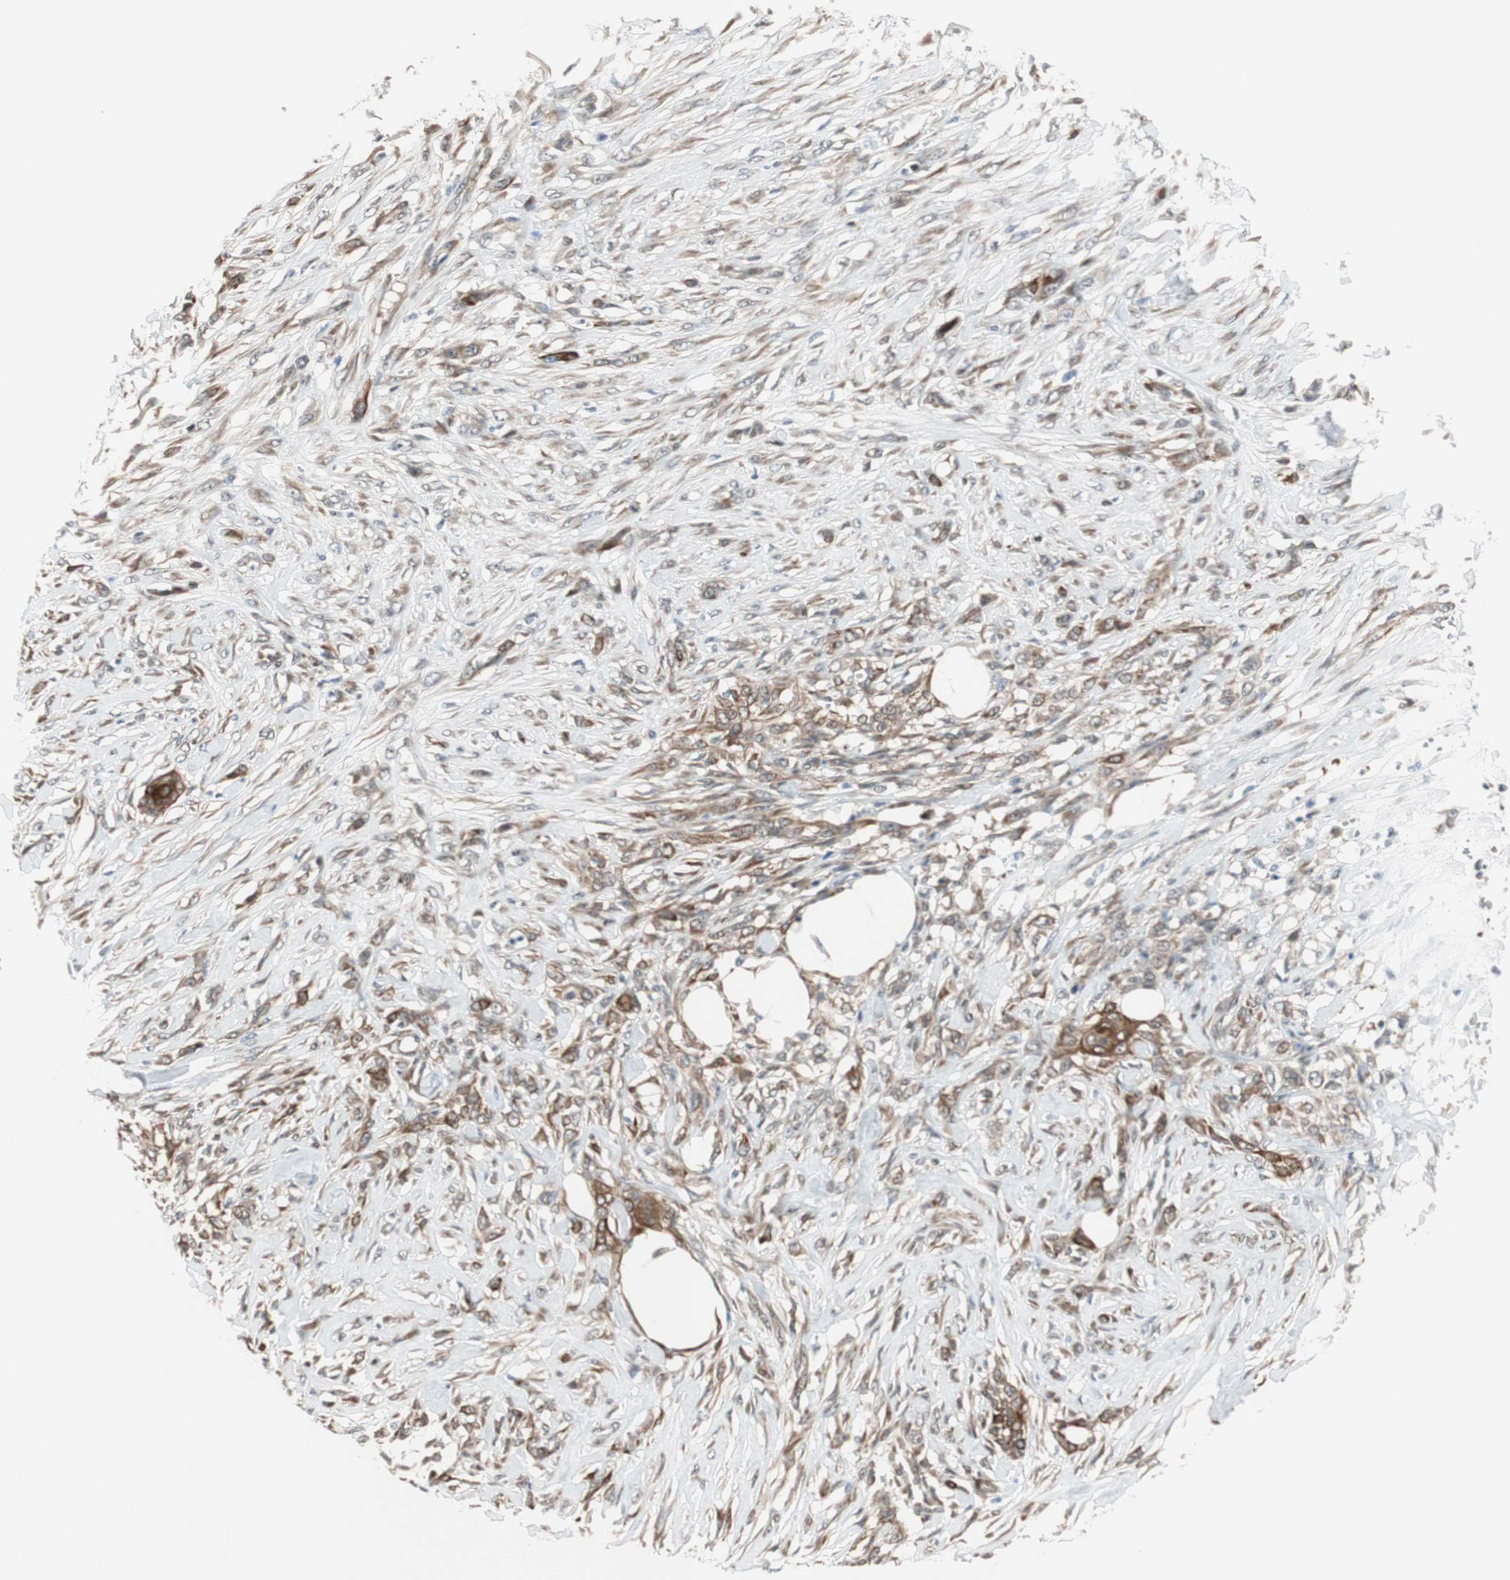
{"staining": {"intensity": "strong", "quantity": "25%-75%", "location": "cytoplasmic/membranous"}, "tissue": "skin cancer", "cell_type": "Tumor cells", "image_type": "cancer", "snomed": [{"axis": "morphology", "description": "Squamous cell carcinoma, NOS"}, {"axis": "topography", "description": "Skin"}], "caption": "Tumor cells demonstrate high levels of strong cytoplasmic/membranous staining in about 25%-75% of cells in human skin squamous cell carcinoma. (DAB = brown stain, brightfield microscopy at high magnification).", "gene": "ZNF512B", "patient": {"sex": "female", "age": 59}}